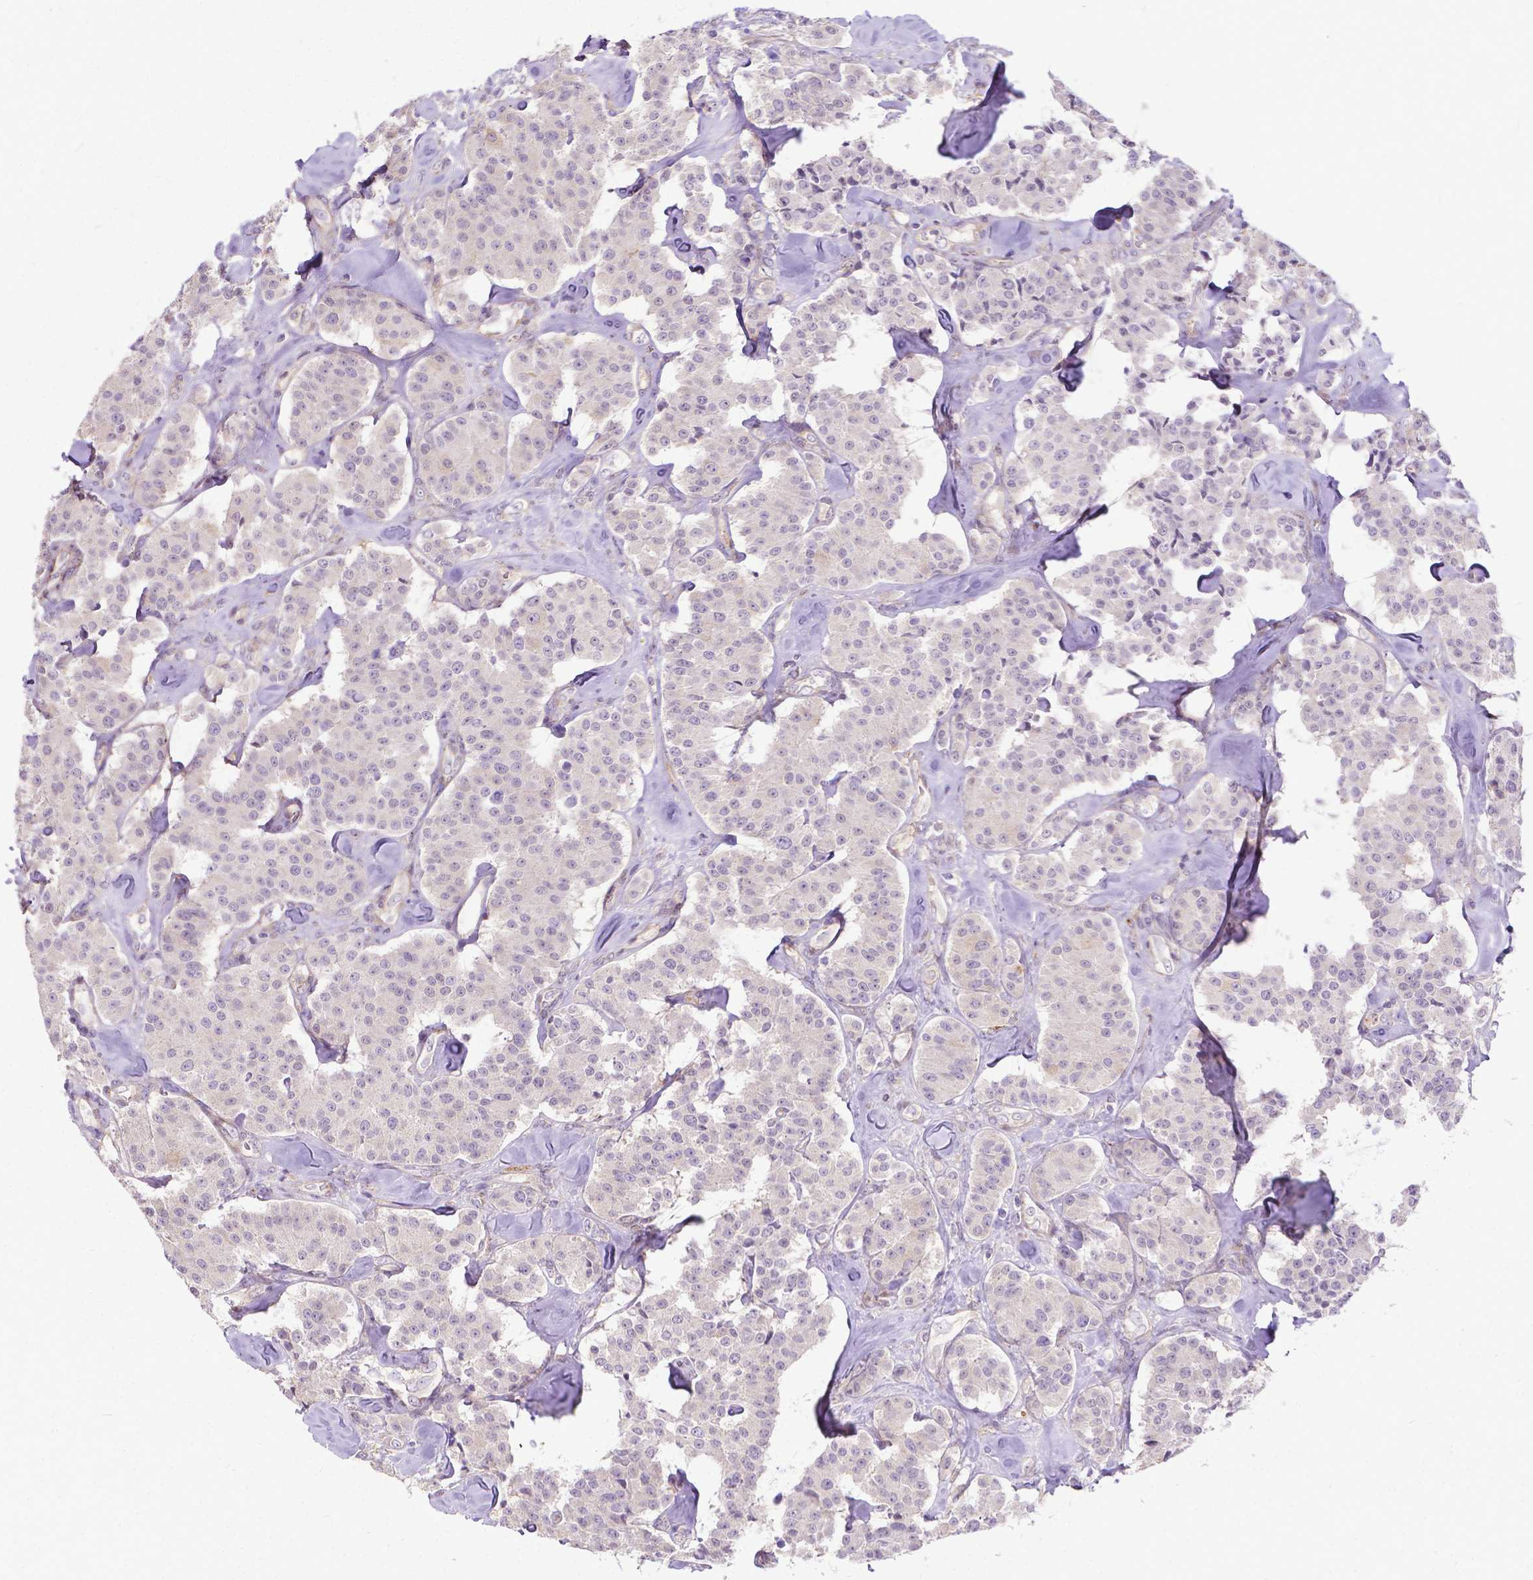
{"staining": {"intensity": "negative", "quantity": "none", "location": "none"}, "tissue": "carcinoid", "cell_type": "Tumor cells", "image_type": "cancer", "snomed": [{"axis": "morphology", "description": "Carcinoid, malignant, NOS"}, {"axis": "topography", "description": "Pancreas"}], "caption": "Tumor cells are negative for brown protein staining in carcinoid. (Immunohistochemistry, brightfield microscopy, high magnification).", "gene": "CFAP299", "patient": {"sex": "male", "age": 41}}